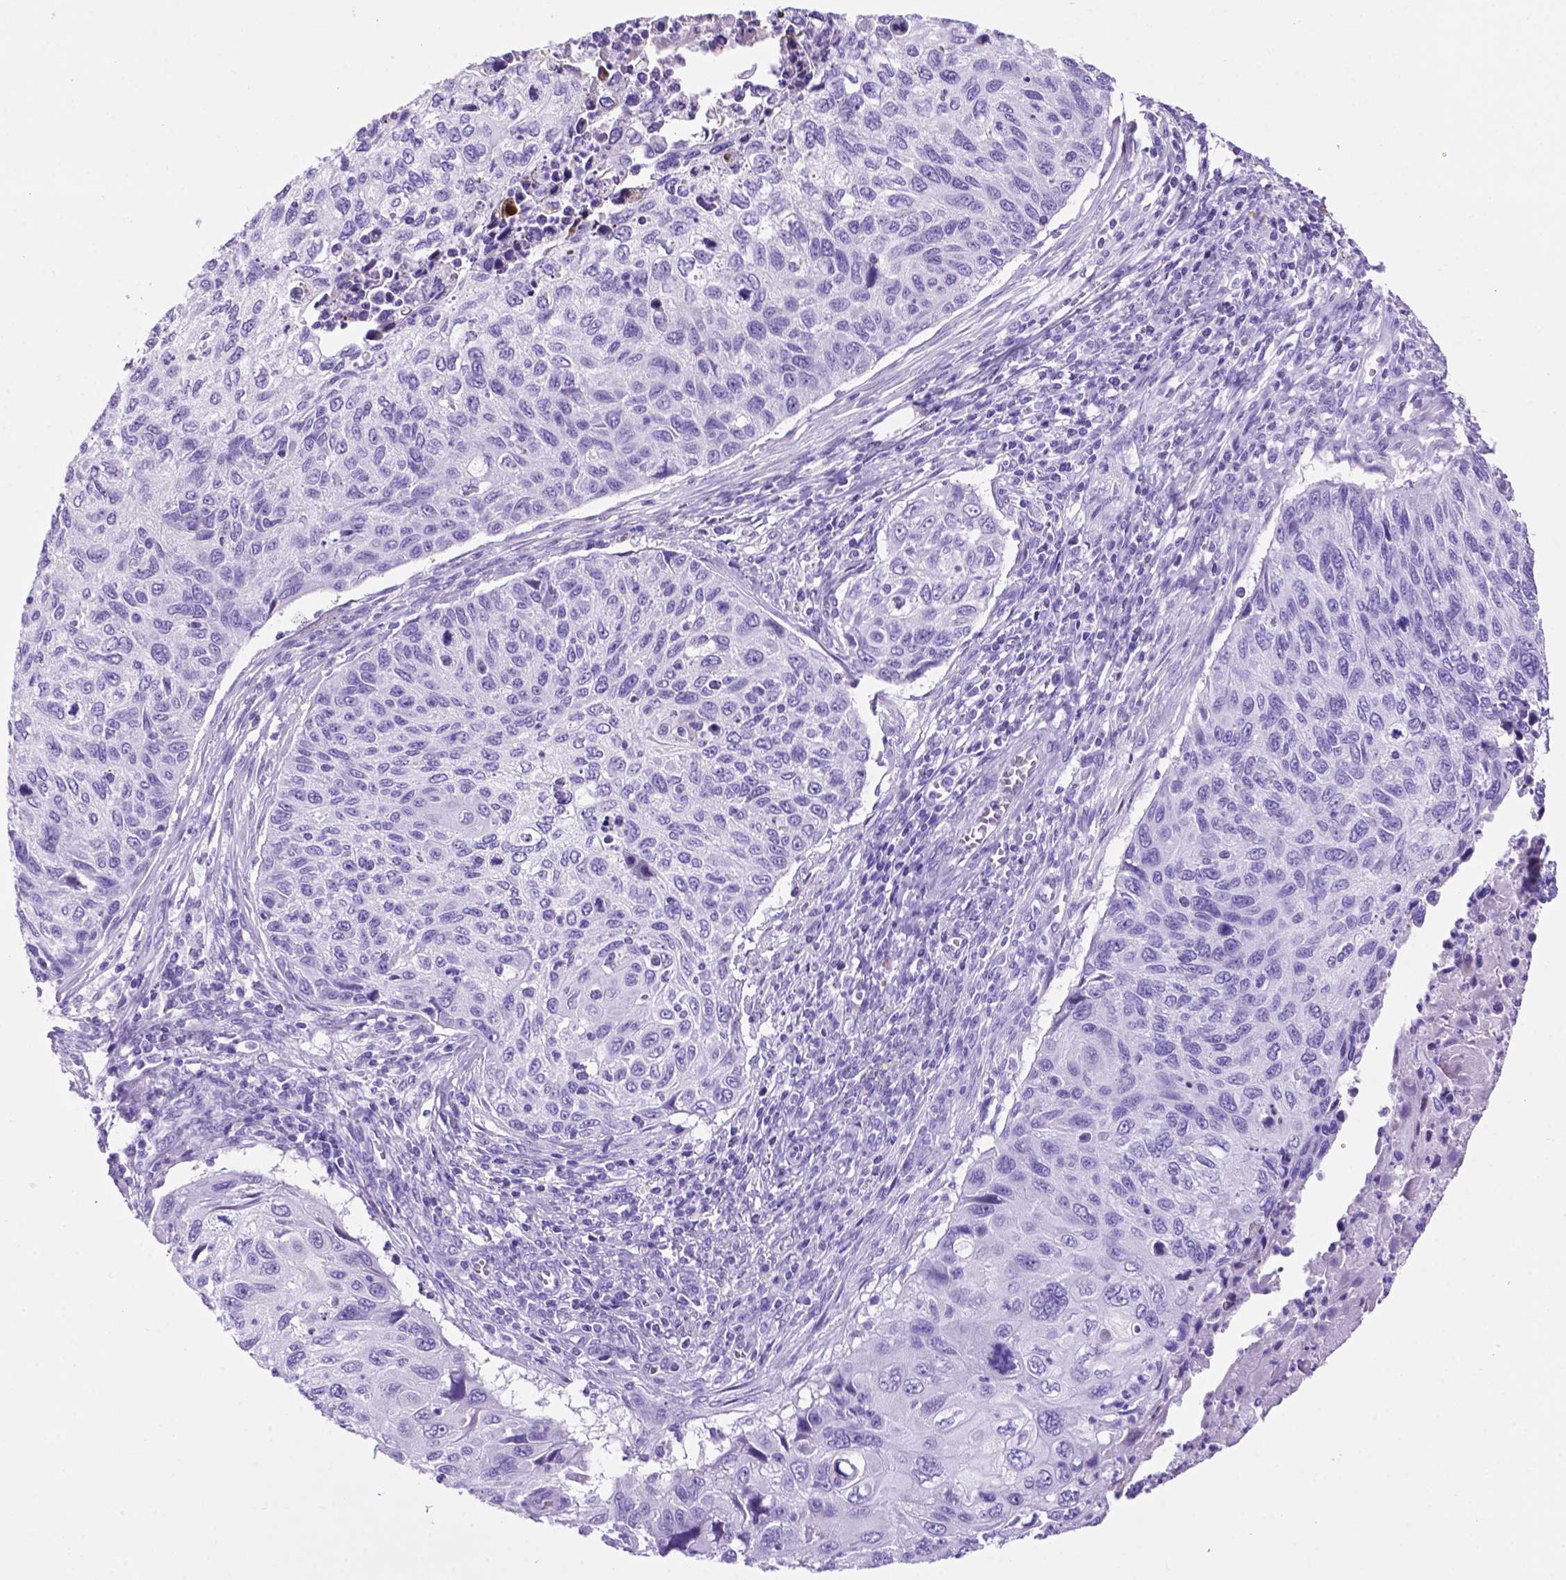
{"staining": {"intensity": "negative", "quantity": "none", "location": "none"}, "tissue": "cervical cancer", "cell_type": "Tumor cells", "image_type": "cancer", "snomed": [{"axis": "morphology", "description": "Squamous cell carcinoma, NOS"}, {"axis": "topography", "description": "Cervix"}], "caption": "Image shows no significant protein staining in tumor cells of cervical squamous cell carcinoma.", "gene": "C17orf107", "patient": {"sex": "female", "age": 70}}